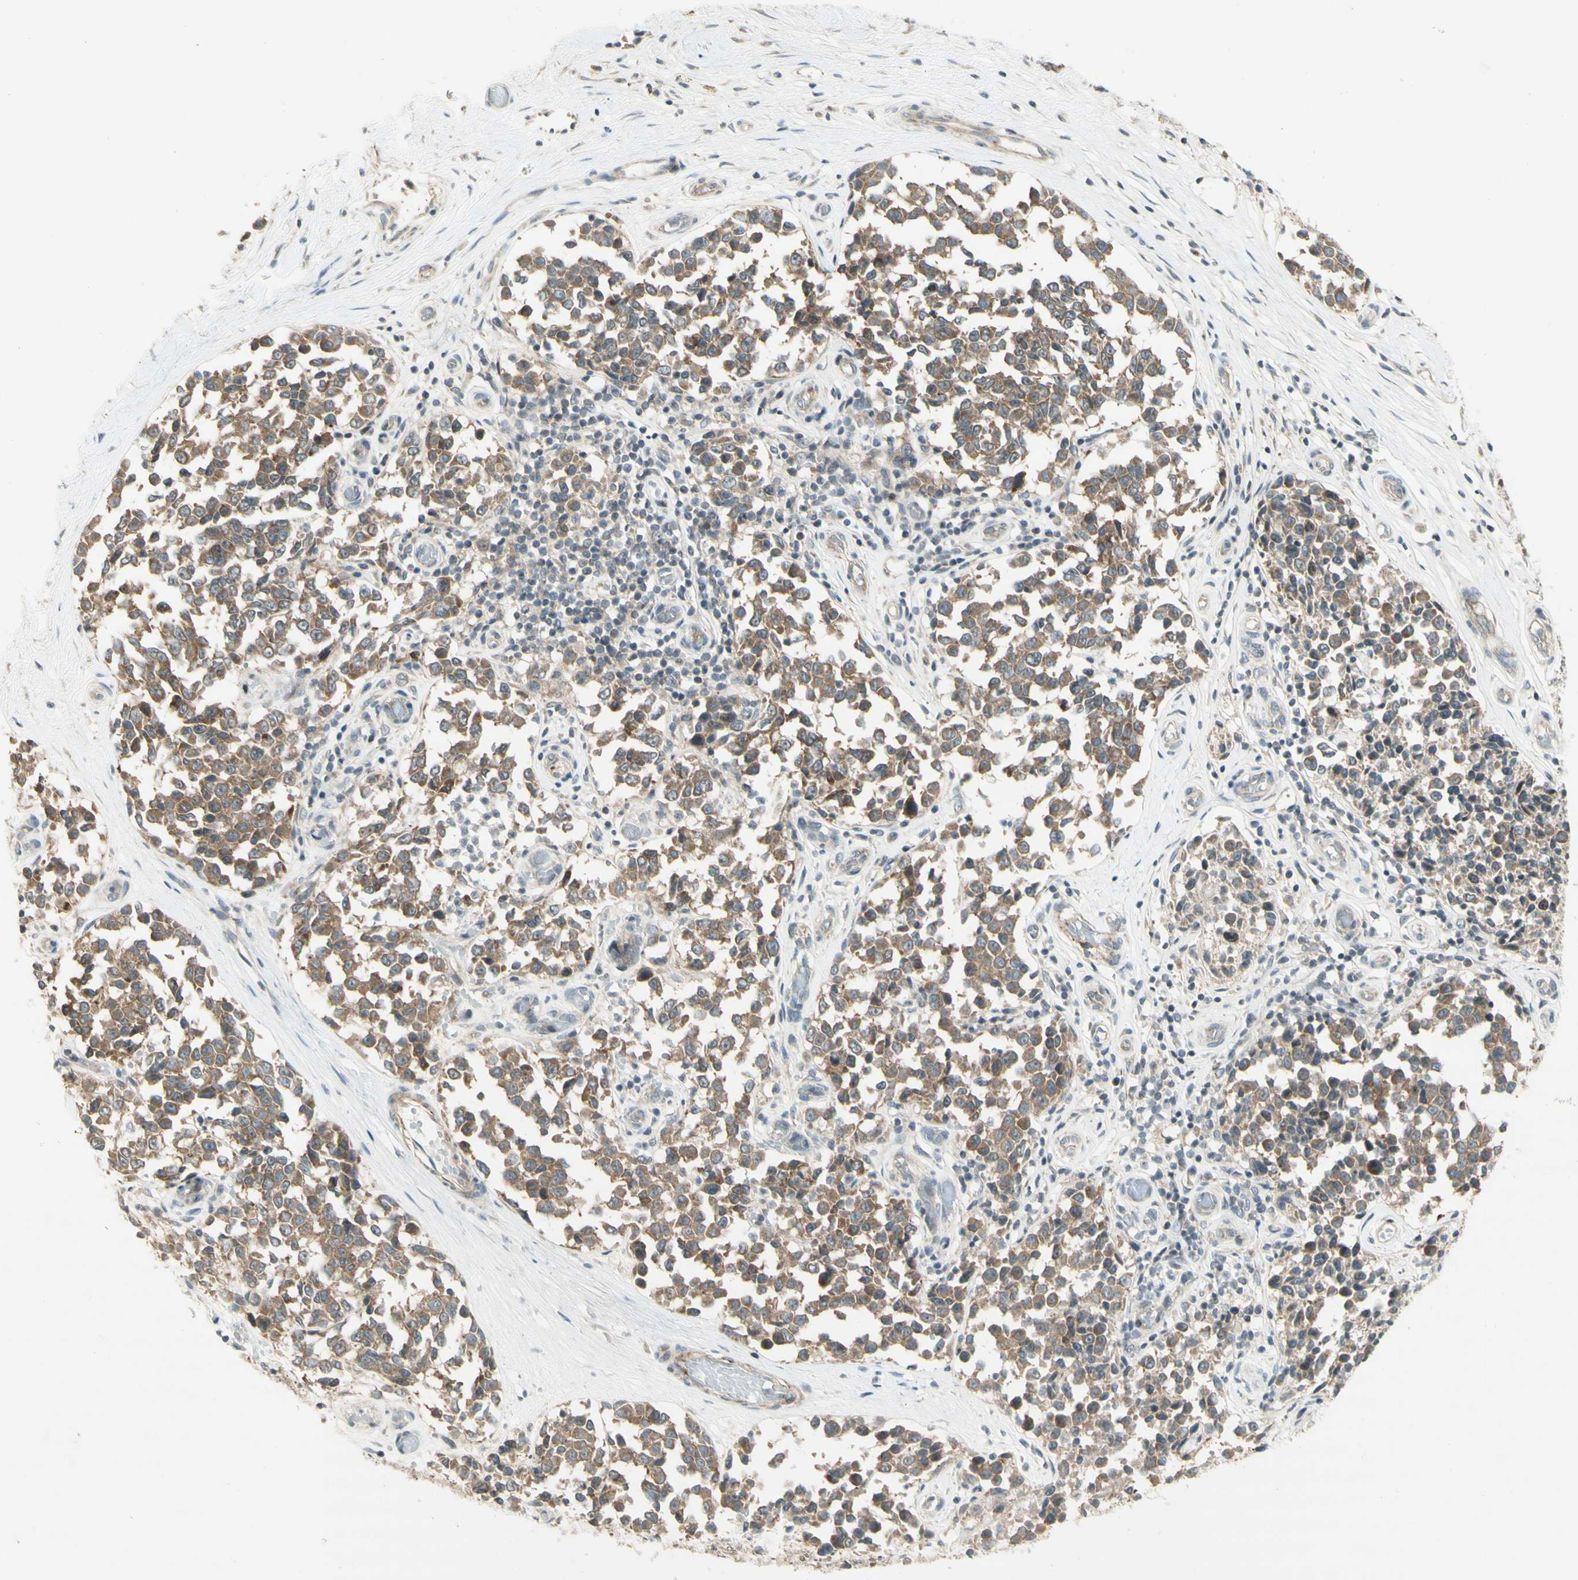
{"staining": {"intensity": "moderate", "quantity": "25%-75%", "location": "cytoplasmic/membranous"}, "tissue": "melanoma", "cell_type": "Tumor cells", "image_type": "cancer", "snomed": [{"axis": "morphology", "description": "Malignant melanoma, NOS"}, {"axis": "topography", "description": "Skin"}], "caption": "DAB immunohistochemical staining of human melanoma demonstrates moderate cytoplasmic/membranous protein positivity in about 25%-75% of tumor cells.", "gene": "ETF1", "patient": {"sex": "female", "age": 64}}